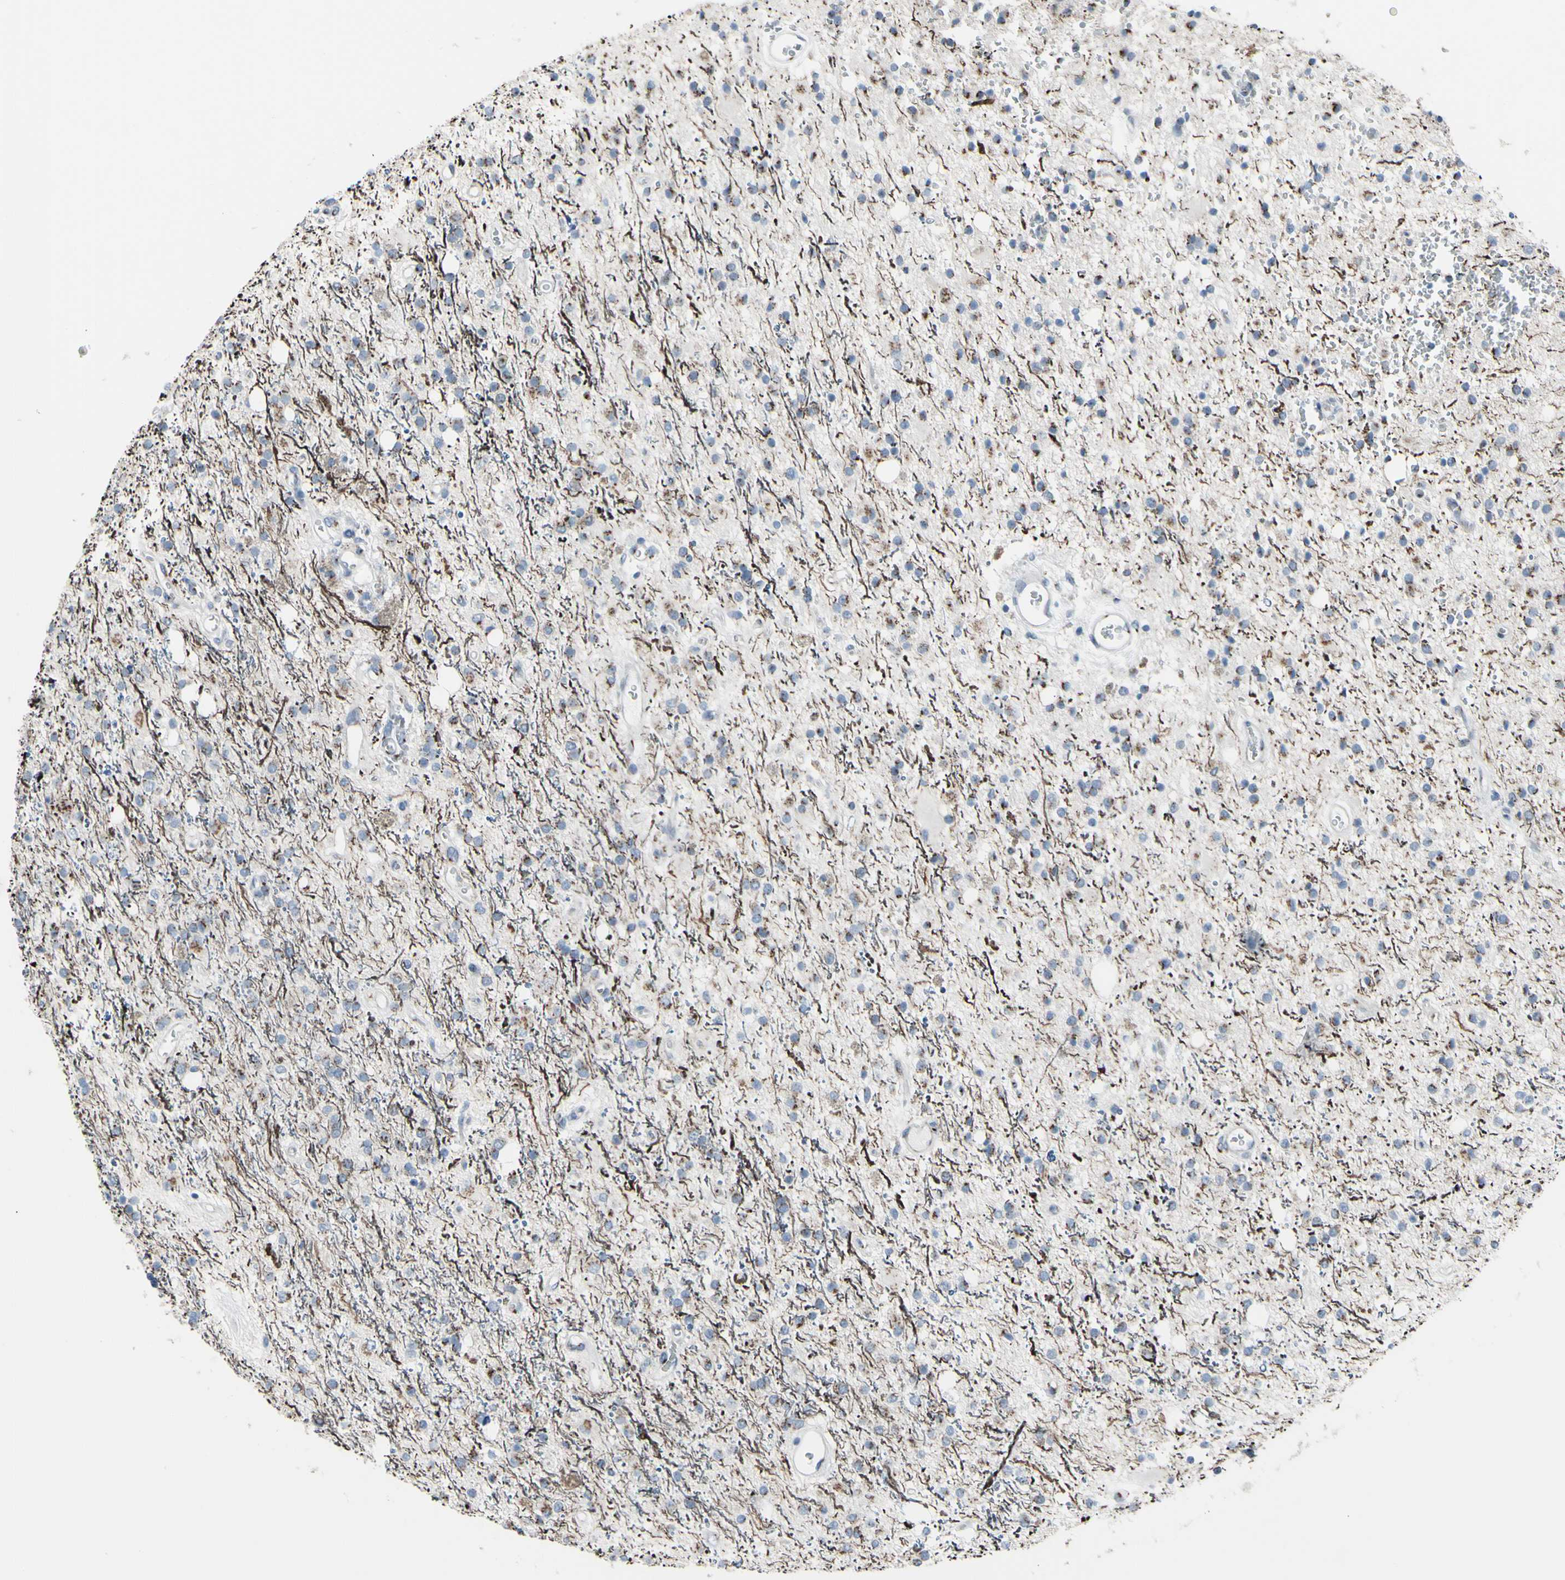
{"staining": {"intensity": "moderate", "quantity": "<25%", "location": "cytoplasmic/membranous"}, "tissue": "glioma", "cell_type": "Tumor cells", "image_type": "cancer", "snomed": [{"axis": "morphology", "description": "Glioma, malignant, High grade"}, {"axis": "topography", "description": "Brain"}], "caption": "DAB (3,3'-diaminobenzidine) immunohistochemical staining of glioma reveals moderate cytoplasmic/membranous protein positivity in approximately <25% of tumor cells.", "gene": "GLG1", "patient": {"sex": "male", "age": 47}}